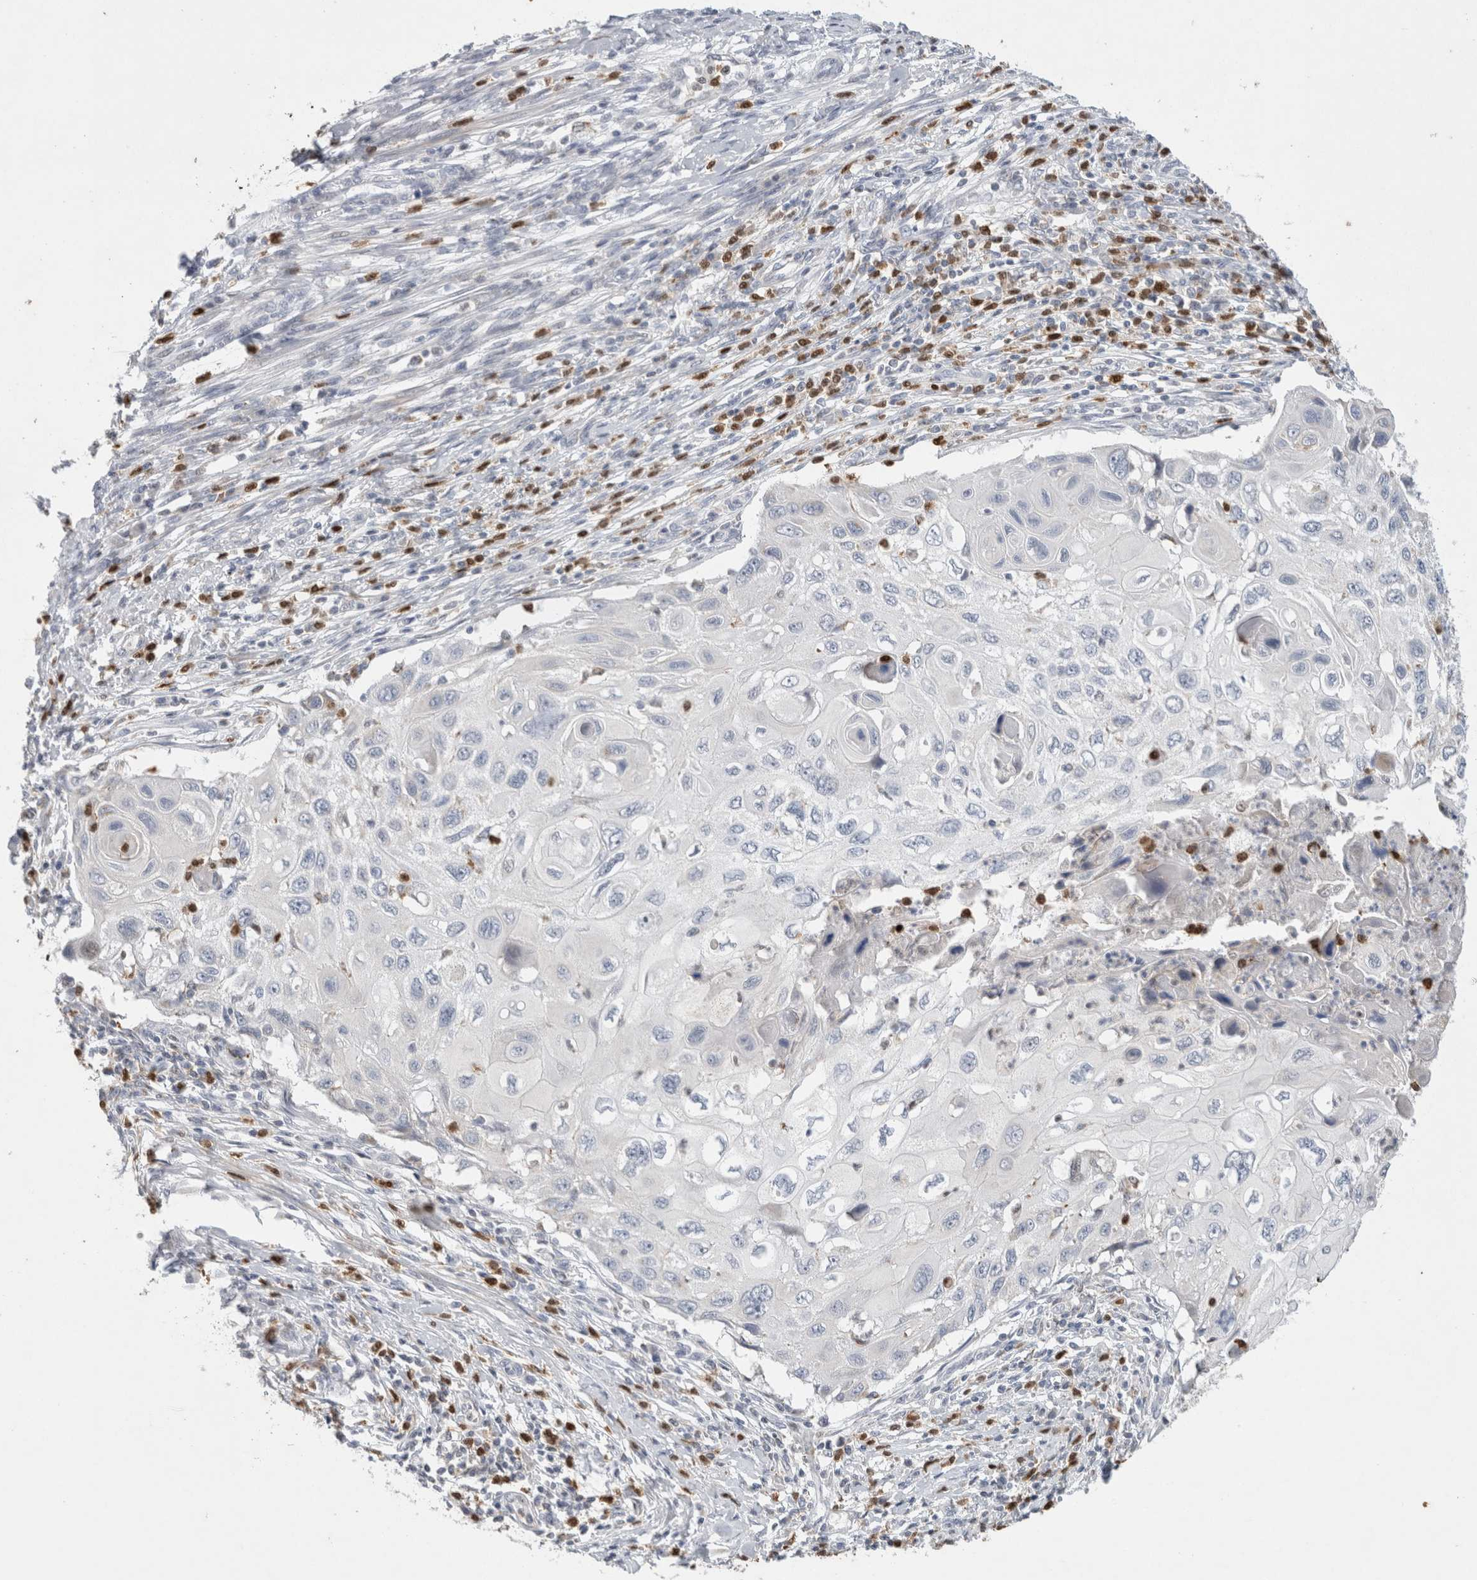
{"staining": {"intensity": "negative", "quantity": "none", "location": "none"}, "tissue": "cervical cancer", "cell_type": "Tumor cells", "image_type": "cancer", "snomed": [{"axis": "morphology", "description": "Squamous cell carcinoma, NOS"}, {"axis": "topography", "description": "Cervix"}], "caption": "Tumor cells are negative for protein expression in human cervical squamous cell carcinoma. (Stains: DAB immunohistochemistry with hematoxylin counter stain, Microscopy: brightfield microscopy at high magnification).", "gene": "AGMAT", "patient": {"sex": "female", "age": 70}}